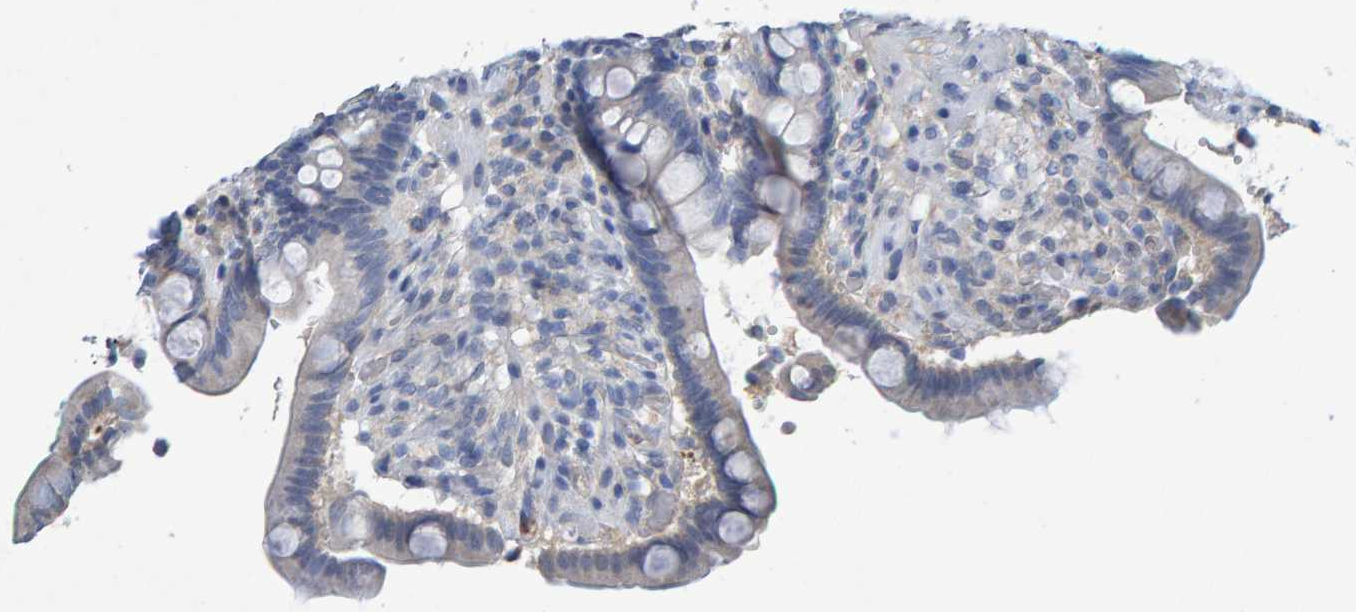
{"staining": {"intensity": "negative", "quantity": "none", "location": "none"}, "tissue": "colon", "cell_type": "Endothelial cells", "image_type": "normal", "snomed": [{"axis": "morphology", "description": "Normal tissue, NOS"}, {"axis": "topography", "description": "Colon"}], "caption": "This is a micrograph of immunohistochemistry (IHC) staining of normal colon, which shows no expression in endothelial cells.", "gene": "ALAD", "patient": {"sex": "male", "age": 73}}